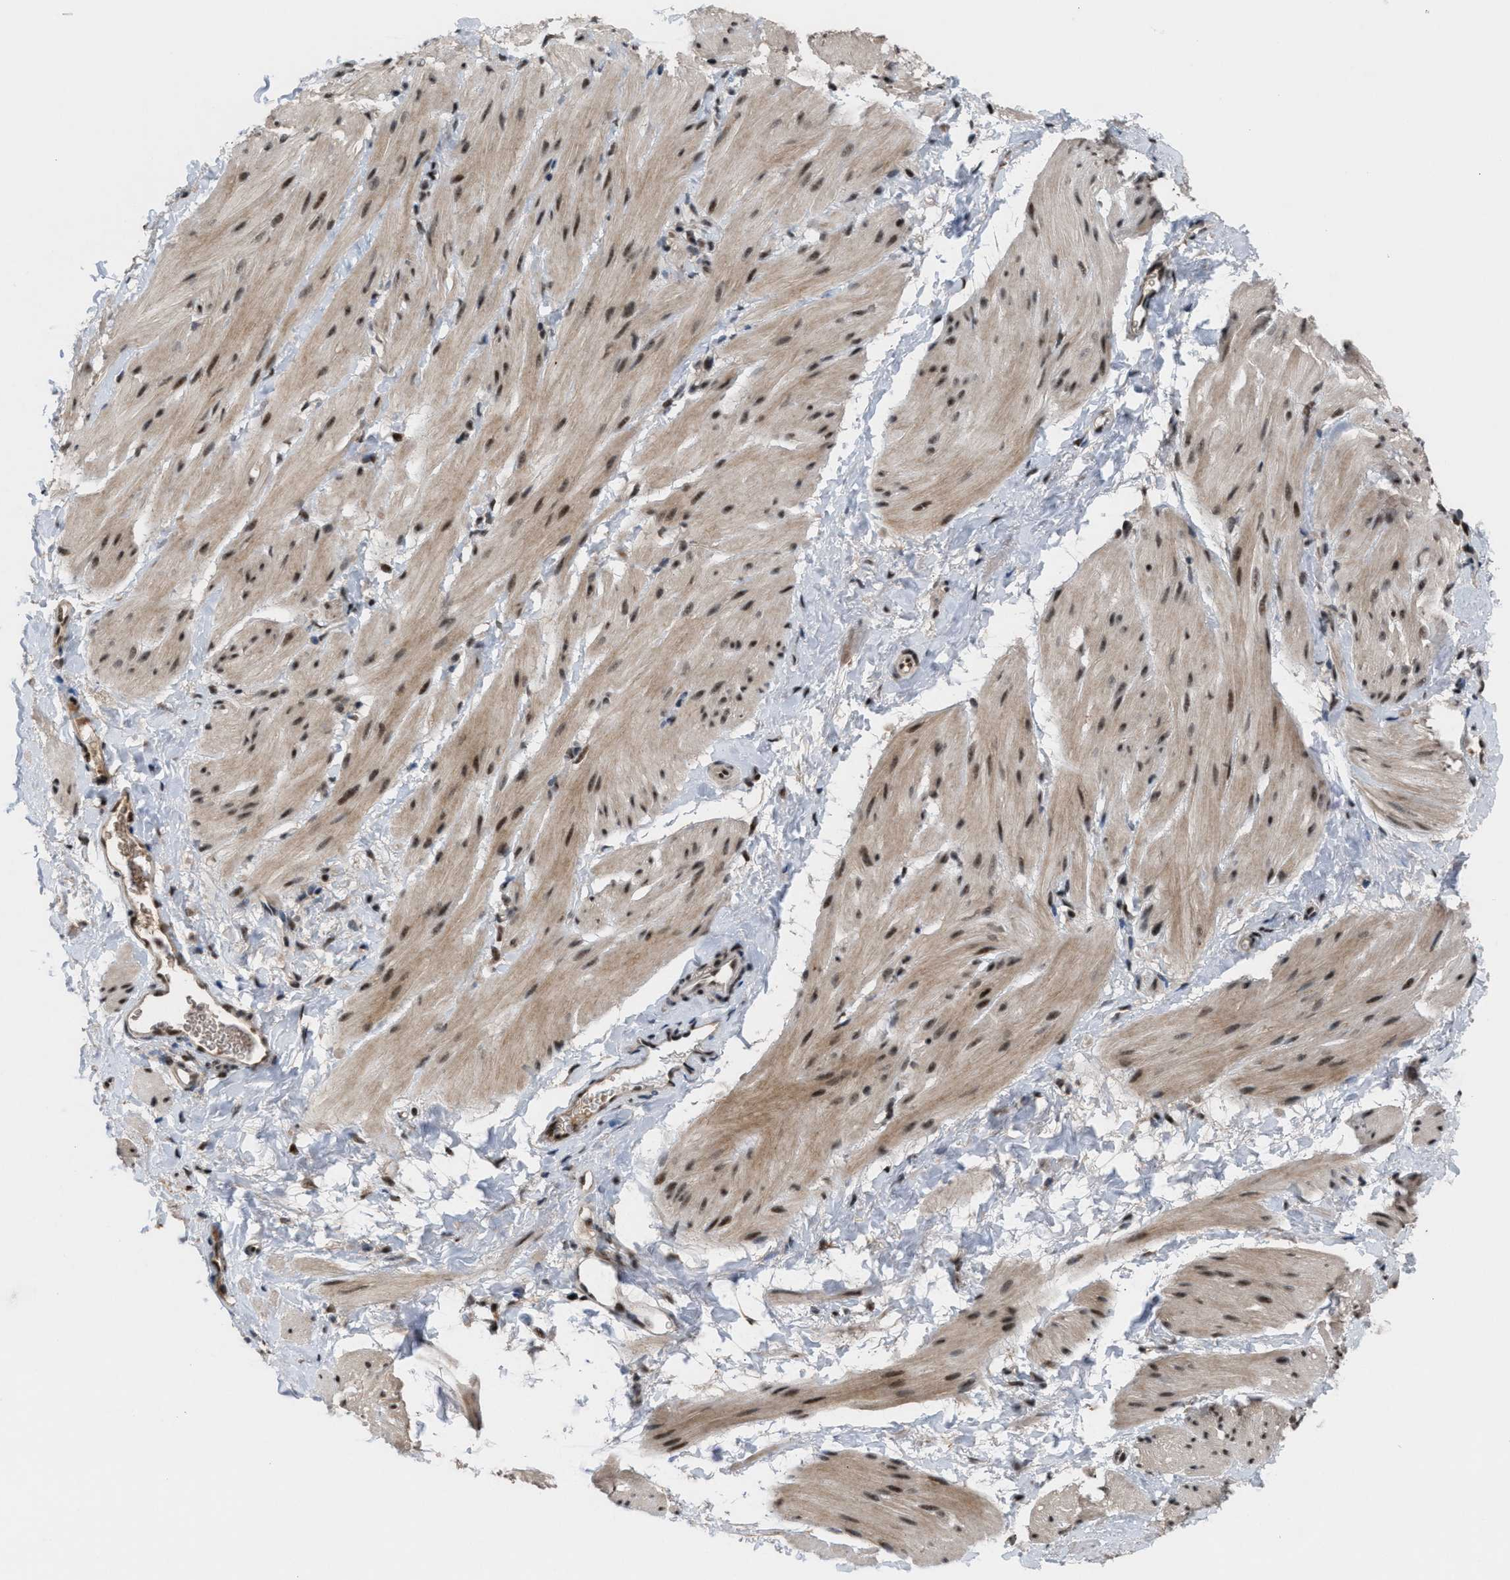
{"staining": {"intensity": "moderate", "quantity": ">75%", "location": "cytoplasmic/membranous,nuclear"}, "tissue": "smooth muscle", "cell_type": "Smooth muscle cells", "image_type": "normal", "snomed": [{"axis": "morphology", "description": "Normal tissue, NOS"}, {"axis": "topography", "description": "Smooth muscle"}], "caption": "Approximately >75% of smooth muscle cells in normal human smooth muscle exhibit moderate cytoplasmic/membranous,nuclear protein positivity as visualized by brown immunohistochemical staining.", "gene": "PRPF4", "patient": {"sex": "male", "age": 16}}